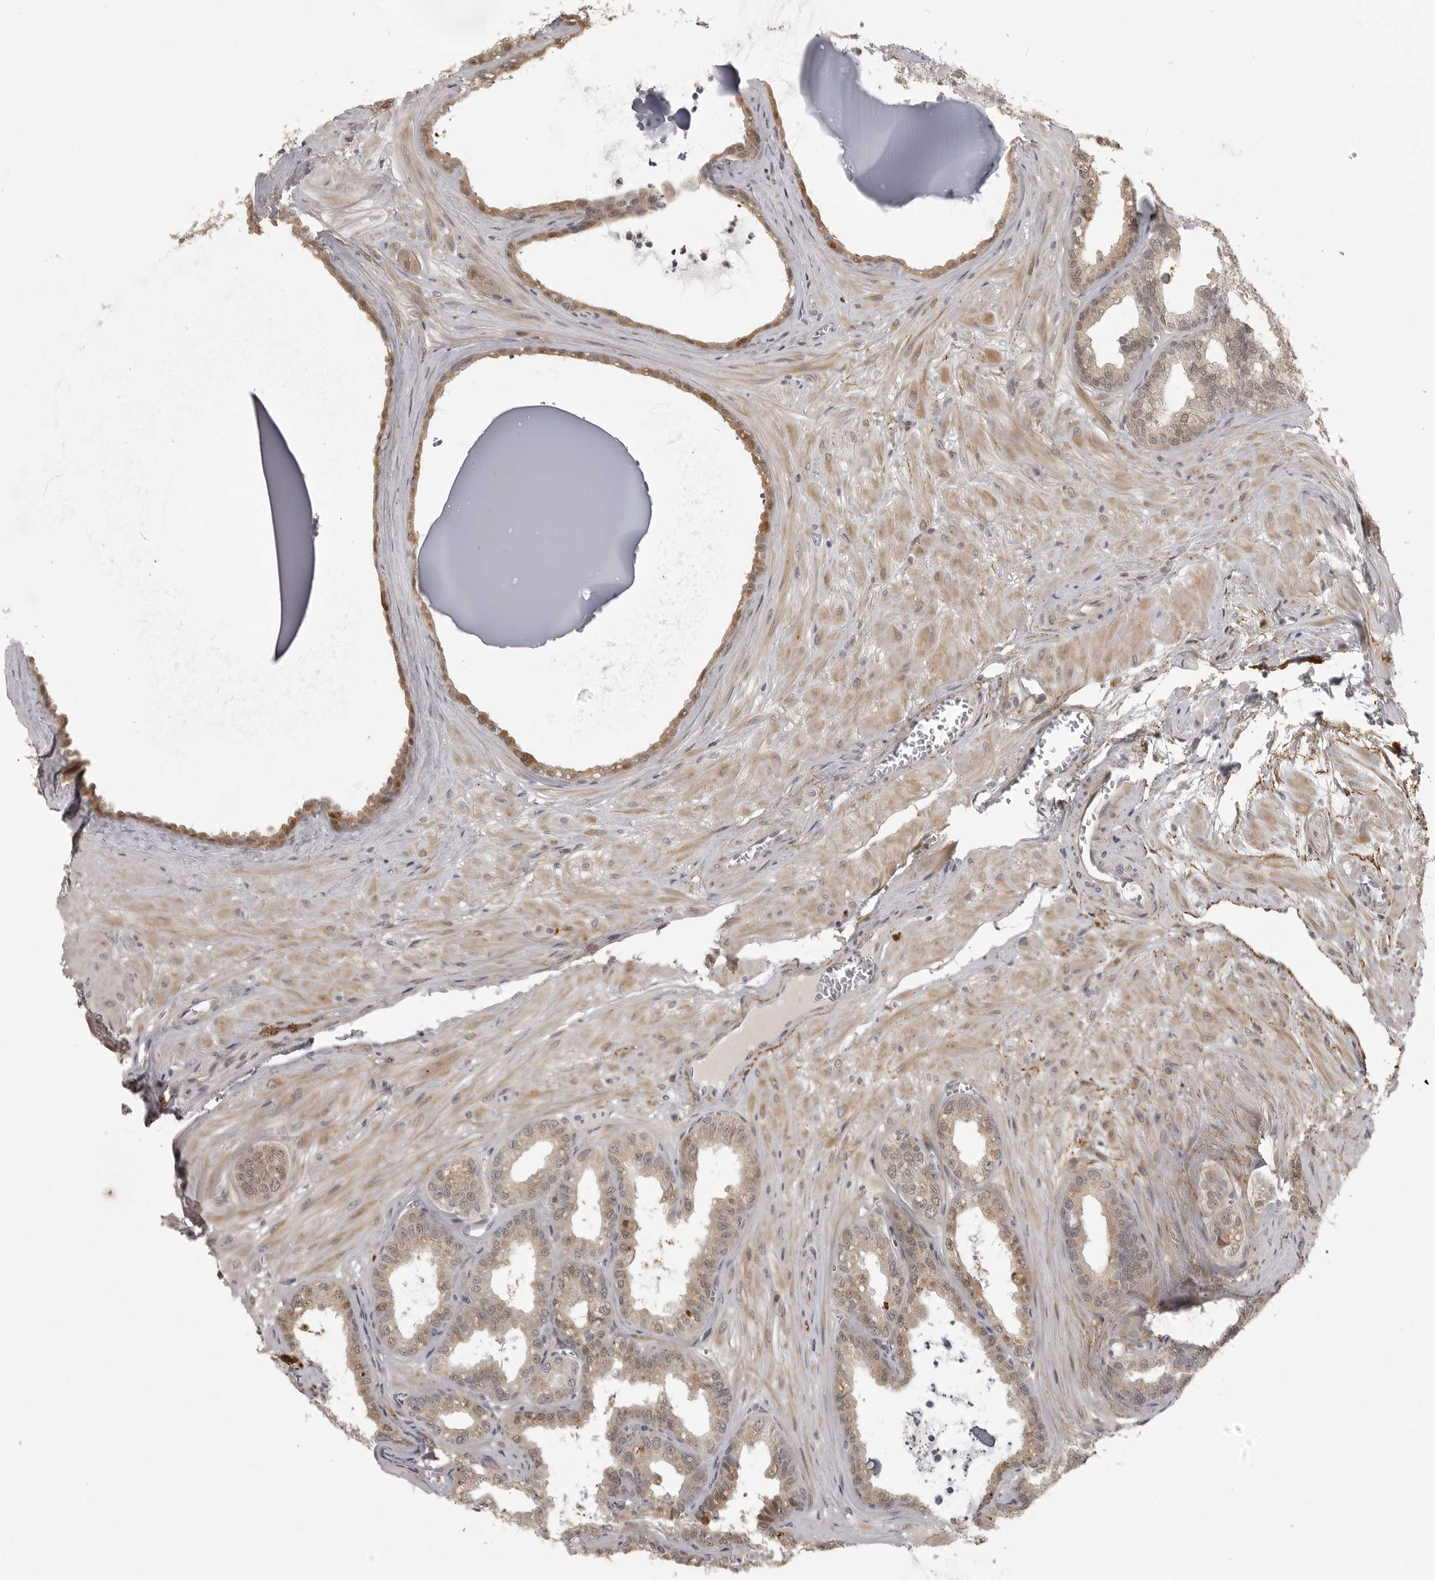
{"staining": {"intensity": "weak", "quantity": ">75%", "location": "cytoplasmic/membranous,nuclear"}, "tissue": "seminal vesicle", "cell_type": "Glandular cells", "image_type": "normal", "snomed": [{"axis": "morphology", "description": "Normal tissue, NOS"}, {"axis": "topography", "description": "Prostate"}, {"axis": "topography", "description": "Seminal veicle"}], "caption": "A photomicrograph showing weak cytoplasmic/membranous,nuclear expression in about >75% of glandular cells in unremarkable seminal vesicle, as visualized by brown immunohistochemical staining.", "gene": "UROD", "patient": {"sex": "male", "age": 51}}